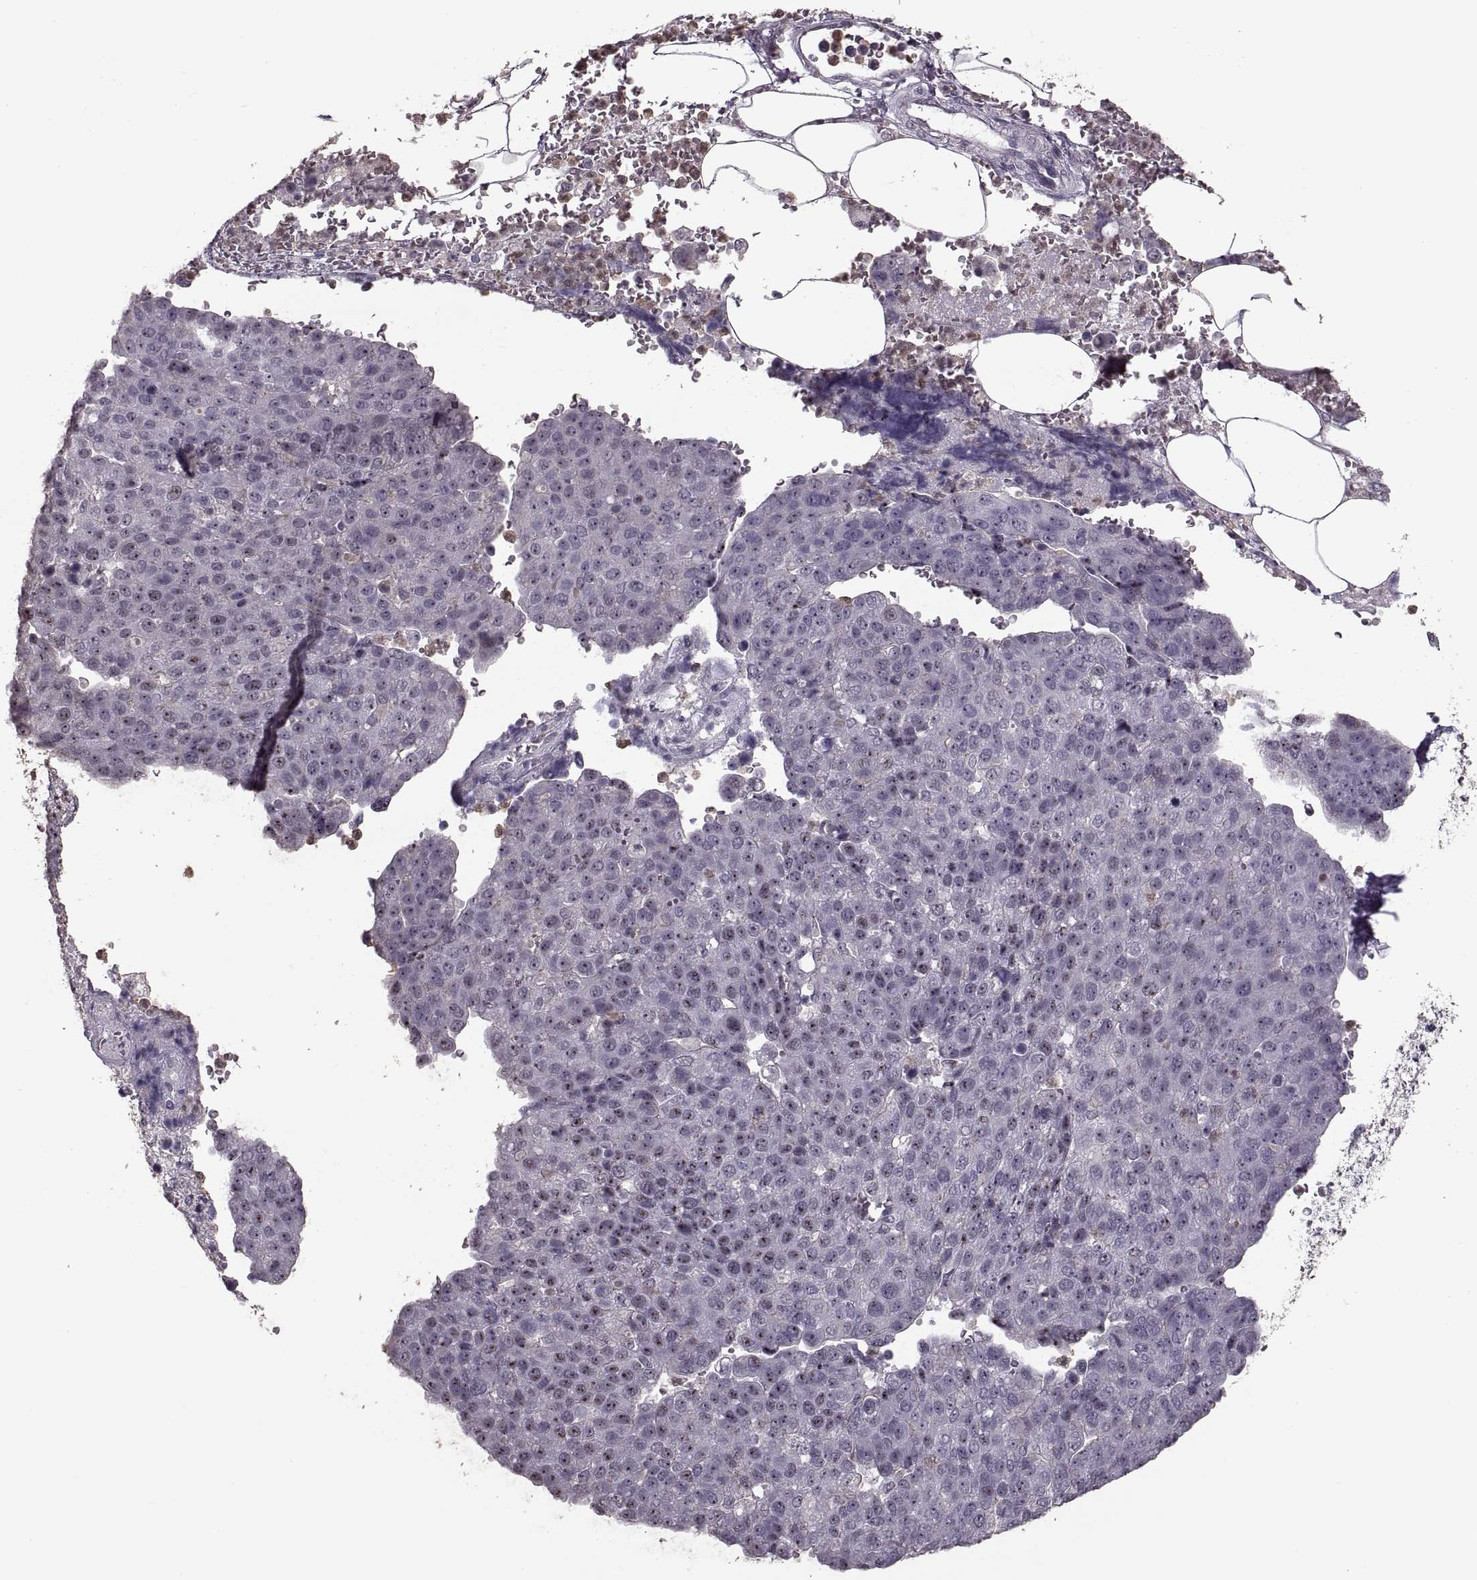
{"staining": {"intensity": "negative", "quantity": "none", "location": "none"}, "tissue": "pancreatic cancer", "cell_type": "Tumor cells", "image_type": "cancer", "snomed": [{"axis": "morphology", "description": "Adenocarcinoma, NOS"}, {"axis": "topography", "description": "Pancreas"}], "caption": "DAB immunohistochemical staining of pancreatic adenocarcinoma shows no significant positivity in tumor cells.", "gene": "PALS1", "patient": {"sex": "female", "age": 61}}